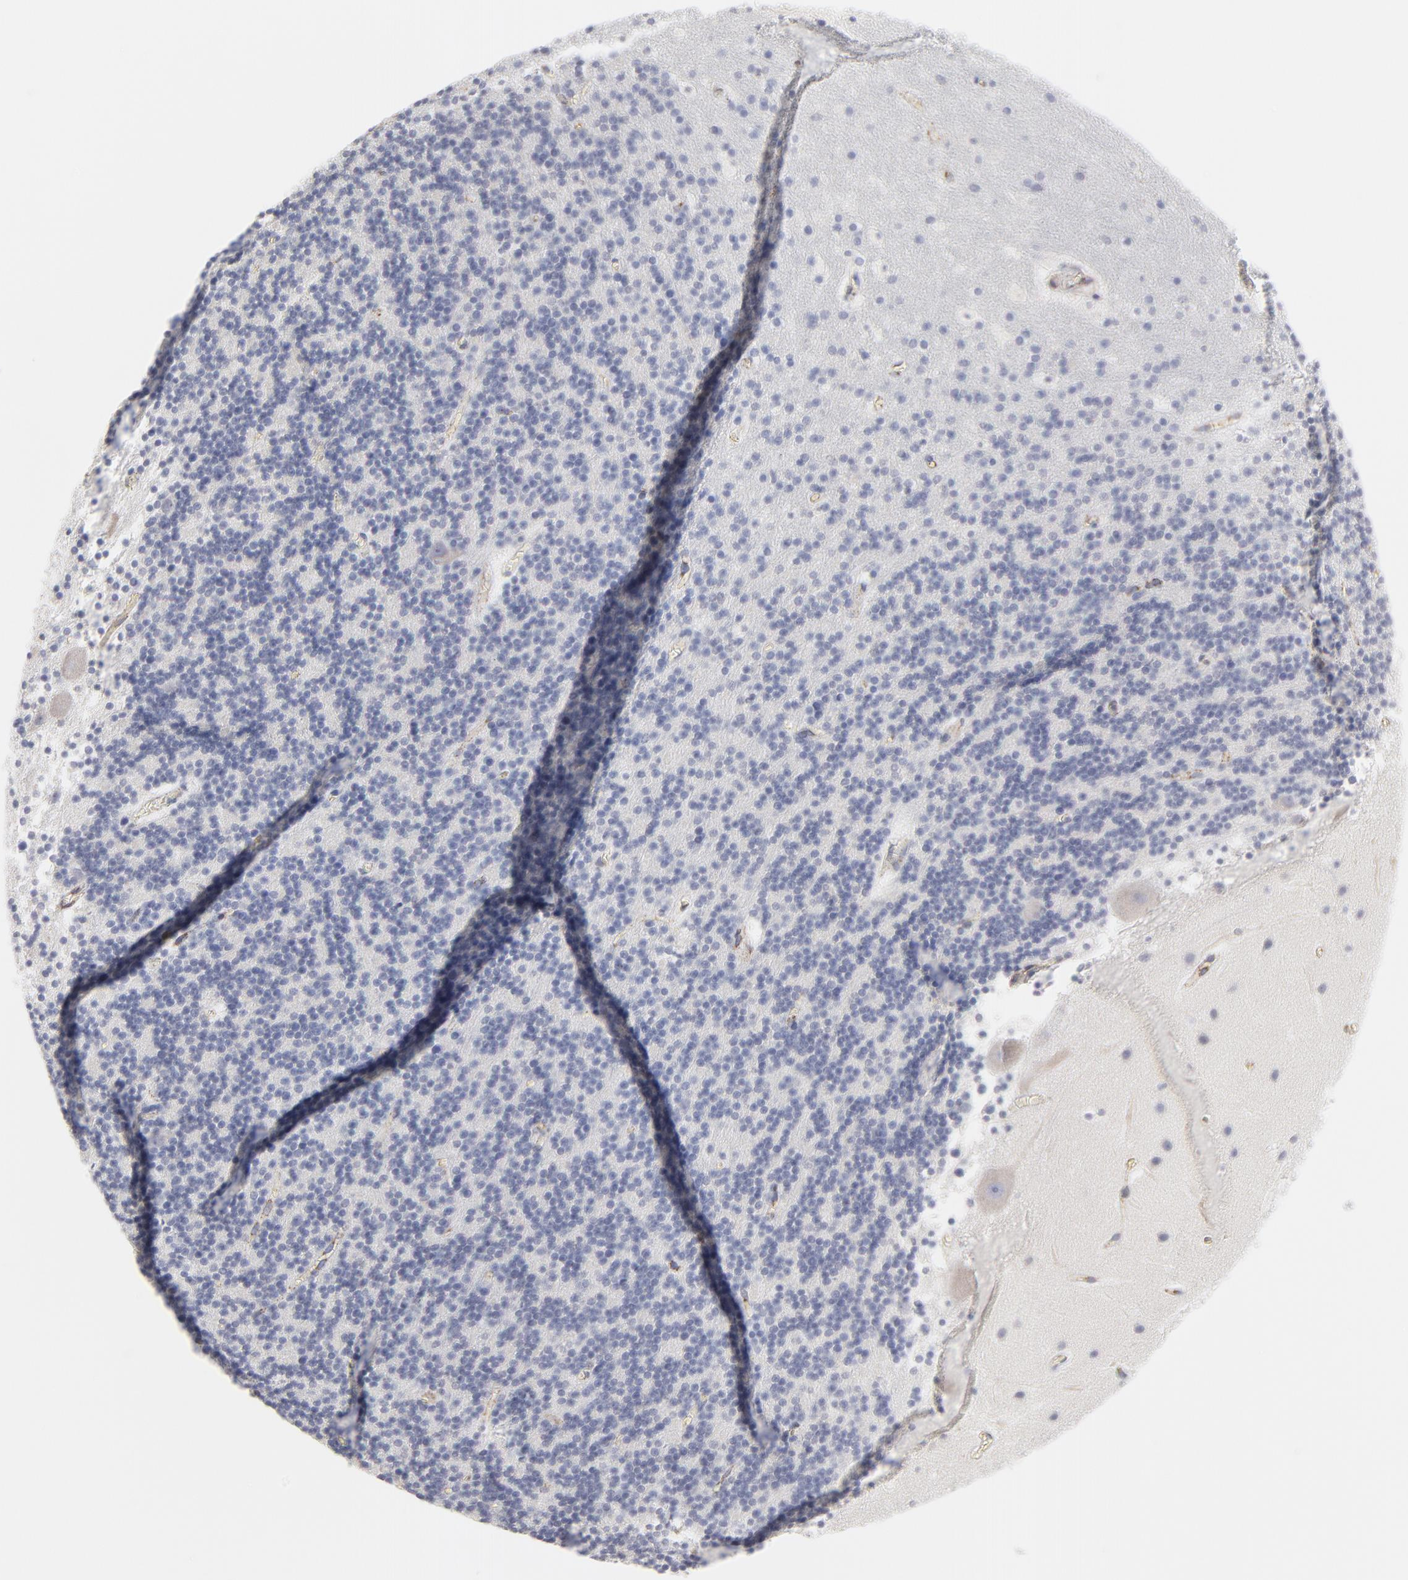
{"staining": {"intensity": "negative", "quantity": "none", "location": "none"}, "tissue": "cerebellum", "cell_type": "Cells in granular layer", "image_type": "normal", "snomed": [{"axis": "morphology", "description": "Normal tissue, NOS"}, {"axis": "topography", "description": "Cerebellum"}], "caption": "This is an immunohistochemistry photomicrograph of benign cerebellum. There is no expression in cells in granular layer.", "gene": "TRIM22", "patient": {"sex": "male", "age": 45}}